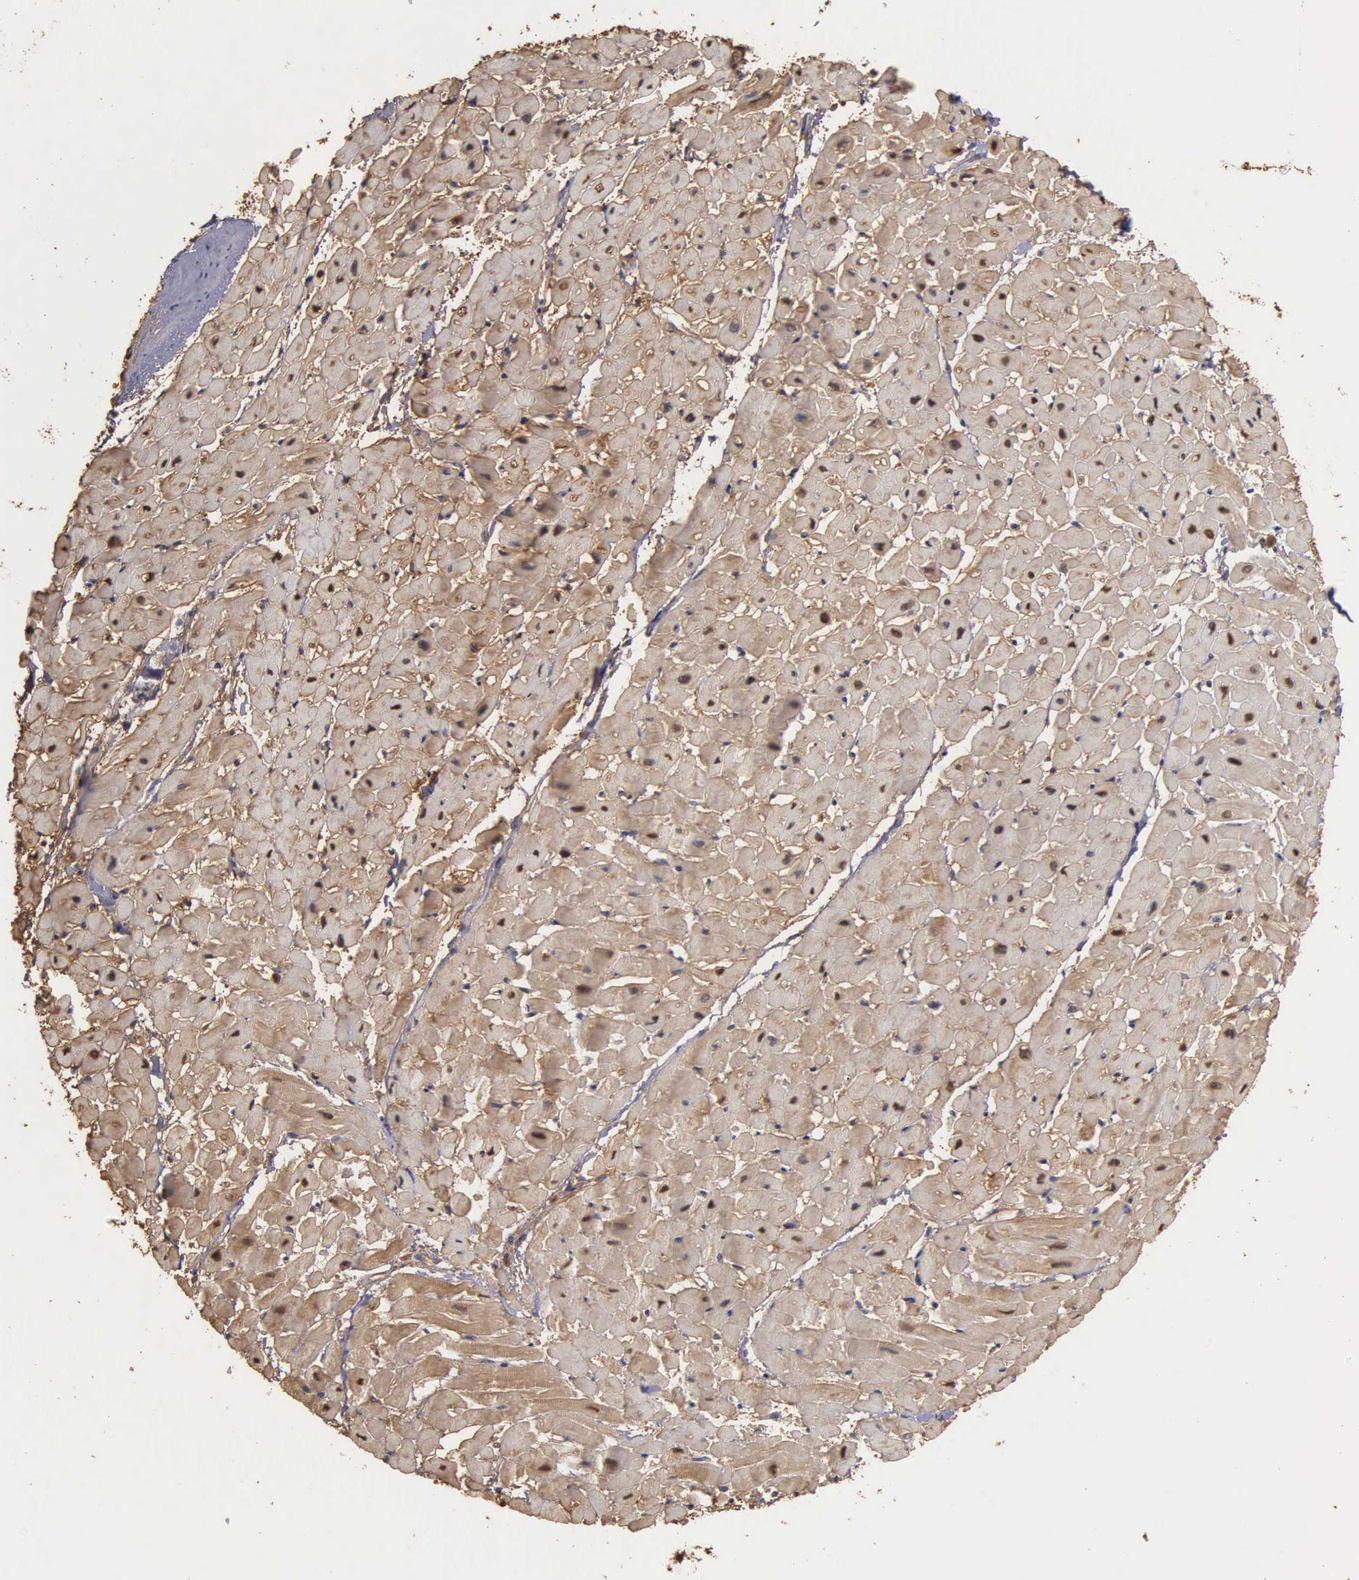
{"staining": {"intensity": "weak", "quantity": ">75%", "location": "cytoplasmic/membranous,nuclear"}, "tissue": "heart muscle", "cell_type": "Cardiomyocytes", "image_type": "normal", "snomed": [{"axis": "morphology", "description": "Normal tissue, NOS"}, {"axis": "topography", "description": "Heart"}], "caption": "Immunohistochemical staining of benign heart muscle demonstrates >75% levels of weak cytoplasmic/membranous,nuclear protein positivity in about >75% of cardiomyocytes. (DAB (3,3'-diaminobenzidine) IHC, brown staining for protein, blue staining for nuclei).", "gene": "ENO3", "patient": {"sex": "male", "age": 45}}